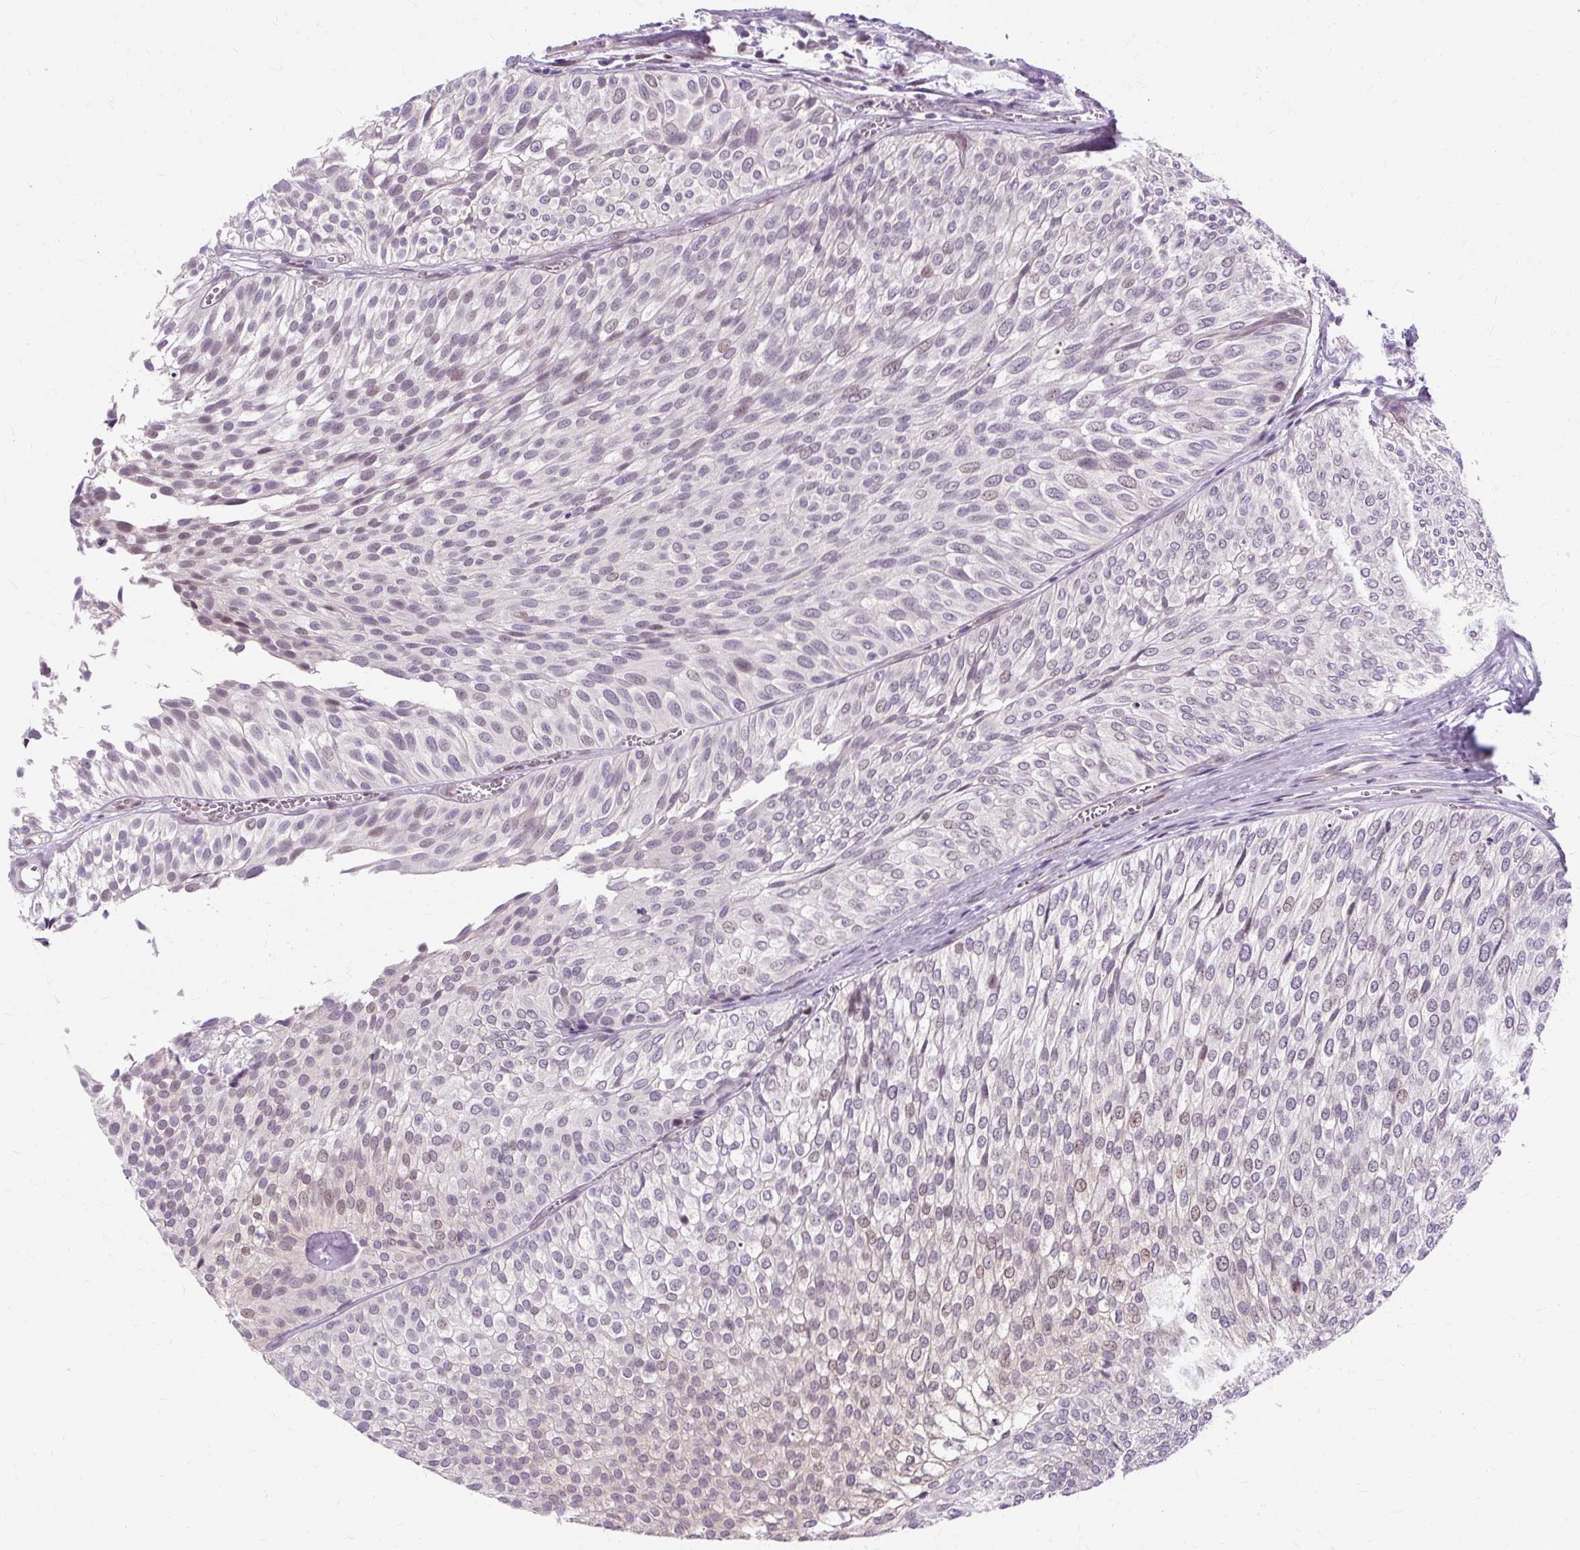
{"staining": {"intensity": "weak", "quantity": "<25%", "location": "nuclear"}, "tissue": "urothelial cancer", "cell_type": "Tumor cells", "image_type": "cancer", "snomed": [{"axis": "morphology", "description": "Urothelial carcinoma, Low grade"}, {"axis": "topography", "description": "Urinary bladder"}], "caption": "IHC micrograph of neoplastic tissue: urothelial carcinoma (low-grade) stained with DAB exhibits no significant protein positivity in tumor cells.", "gene": "RYBP", "patient": {"sex": "male", "age": 91}}